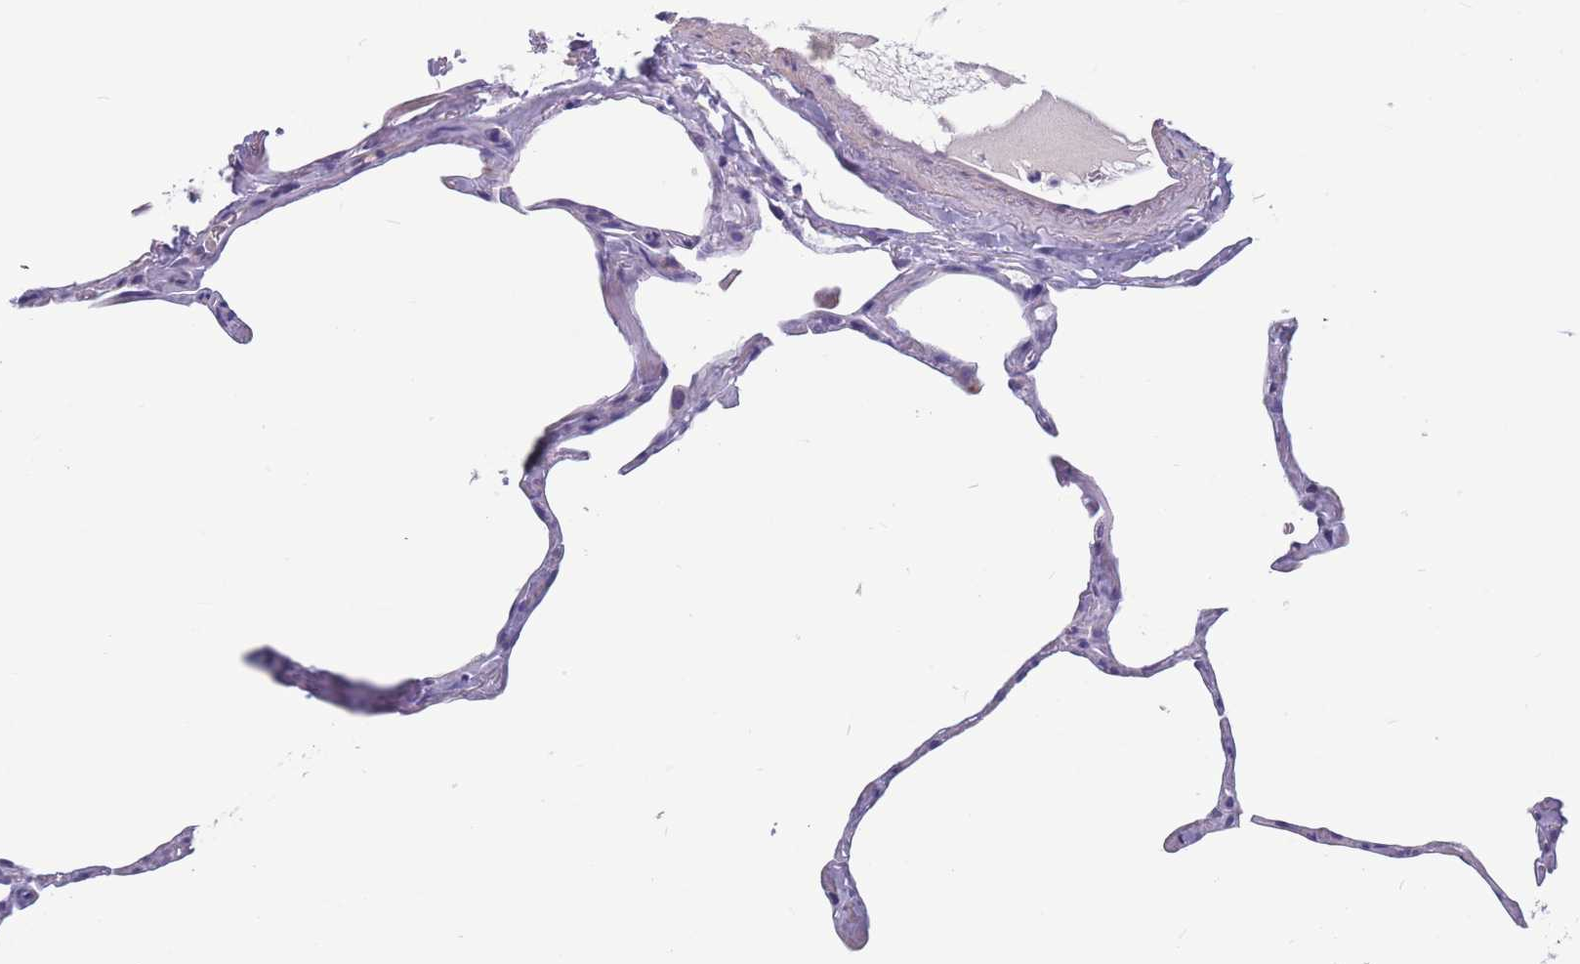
{"staining": {"intensity": "negative", "quantity": "none", "location": "none"}, "tissue": "lung", "cell_type": "Alveolar cells", "image_type": "normal", "snomed": [{"axis": "morphology", "description": "Normal tissue, NOS"}, {"axis": "topography", "description": "Lung"}], "caption": "IHC of unremarkable human lung demonstrates no expression in alveolar cells. (DAB IHC with hematoxylin counter stain).", "gene": "OR4C5", "patient": {"sex": "male", "age": 65}}